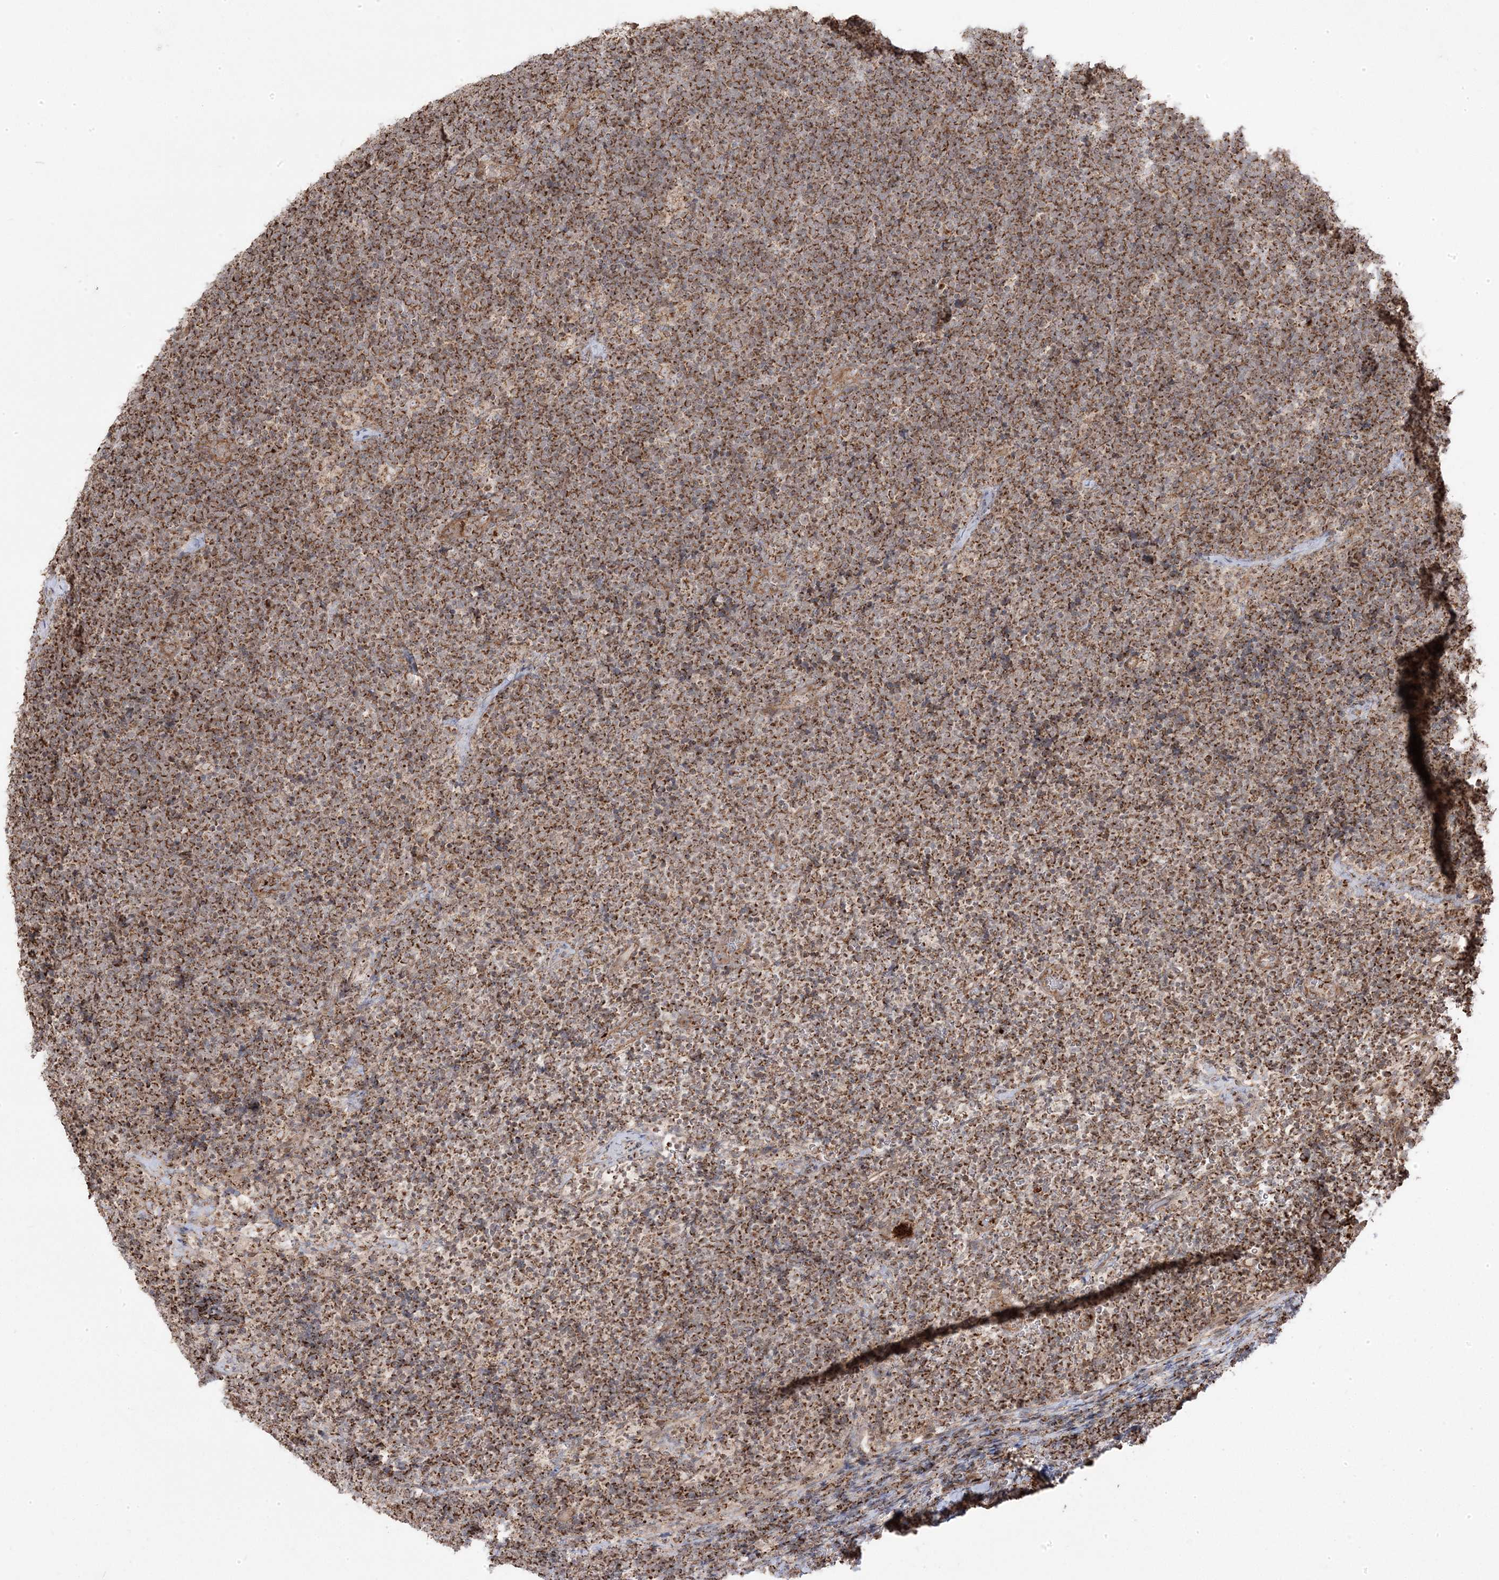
{"staining": {"intensity": "moderate", "quantity": ">75%", "location": "cytoplasmic/membranous"}, "tissue": "lymphoma", "cell_type": "Tumor cells", "image_type": "cancer", "snomed": [{"axis": "morphology", "description": "Malignant lymphoma, non-Hodgkin's type, High grade"}, {"axis": "topography", "description": "Lymph node"}], "caption": "Immunohistochemical staining of lymphoma reveals moderate cytoplasmic/membranous protein positivity in approximately >75% of tumor cells. Using DAB (brown) and hematoxylin (blue) stains, captured at high magnification using brightfield microscopy.", "gene": "CLUAP1", "patient": {"sex": "male", "age": 13}}